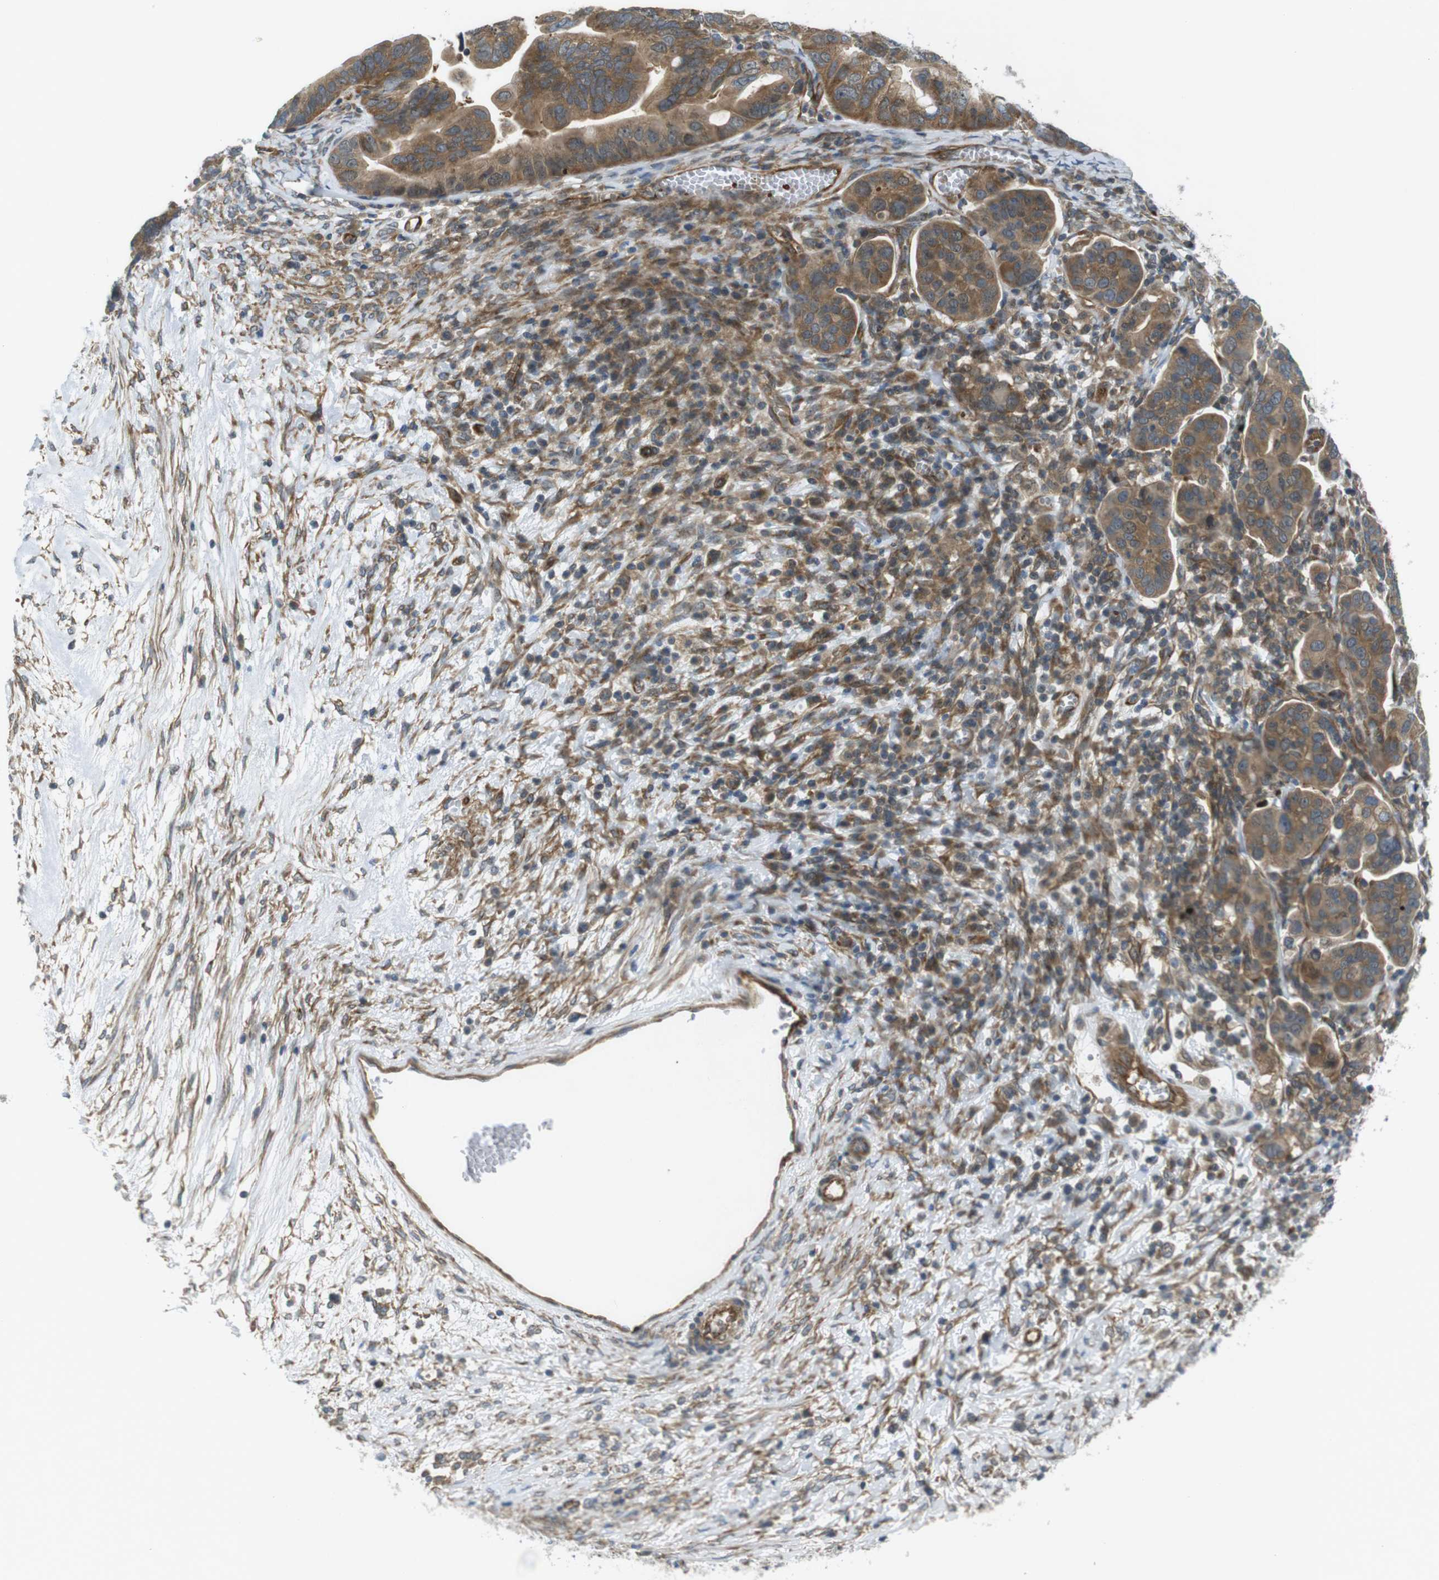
{"staining": {"intensity": "moderate", "quantity": ">75%", "location": "cytoplasmic/membranous"}, "tissue": "ovarian cancer", "cell_type": "Tumor cells", "image_type": "cancer", "snomed": [{"axis": "morphology", "description": "Cystadenocarcinoma, serous, NOS"}, {"axis": "topography", "description": "Ovary"}], "caption": "Human serous cystadenocarcinoma (ovarian) stained for a protein (brown) exhibits moderate cytoplasmic/membranous positive positivity in about >75% of tumor cells.", "gene": "TSC1", "patient": {"sex": "female", "age": 56}}